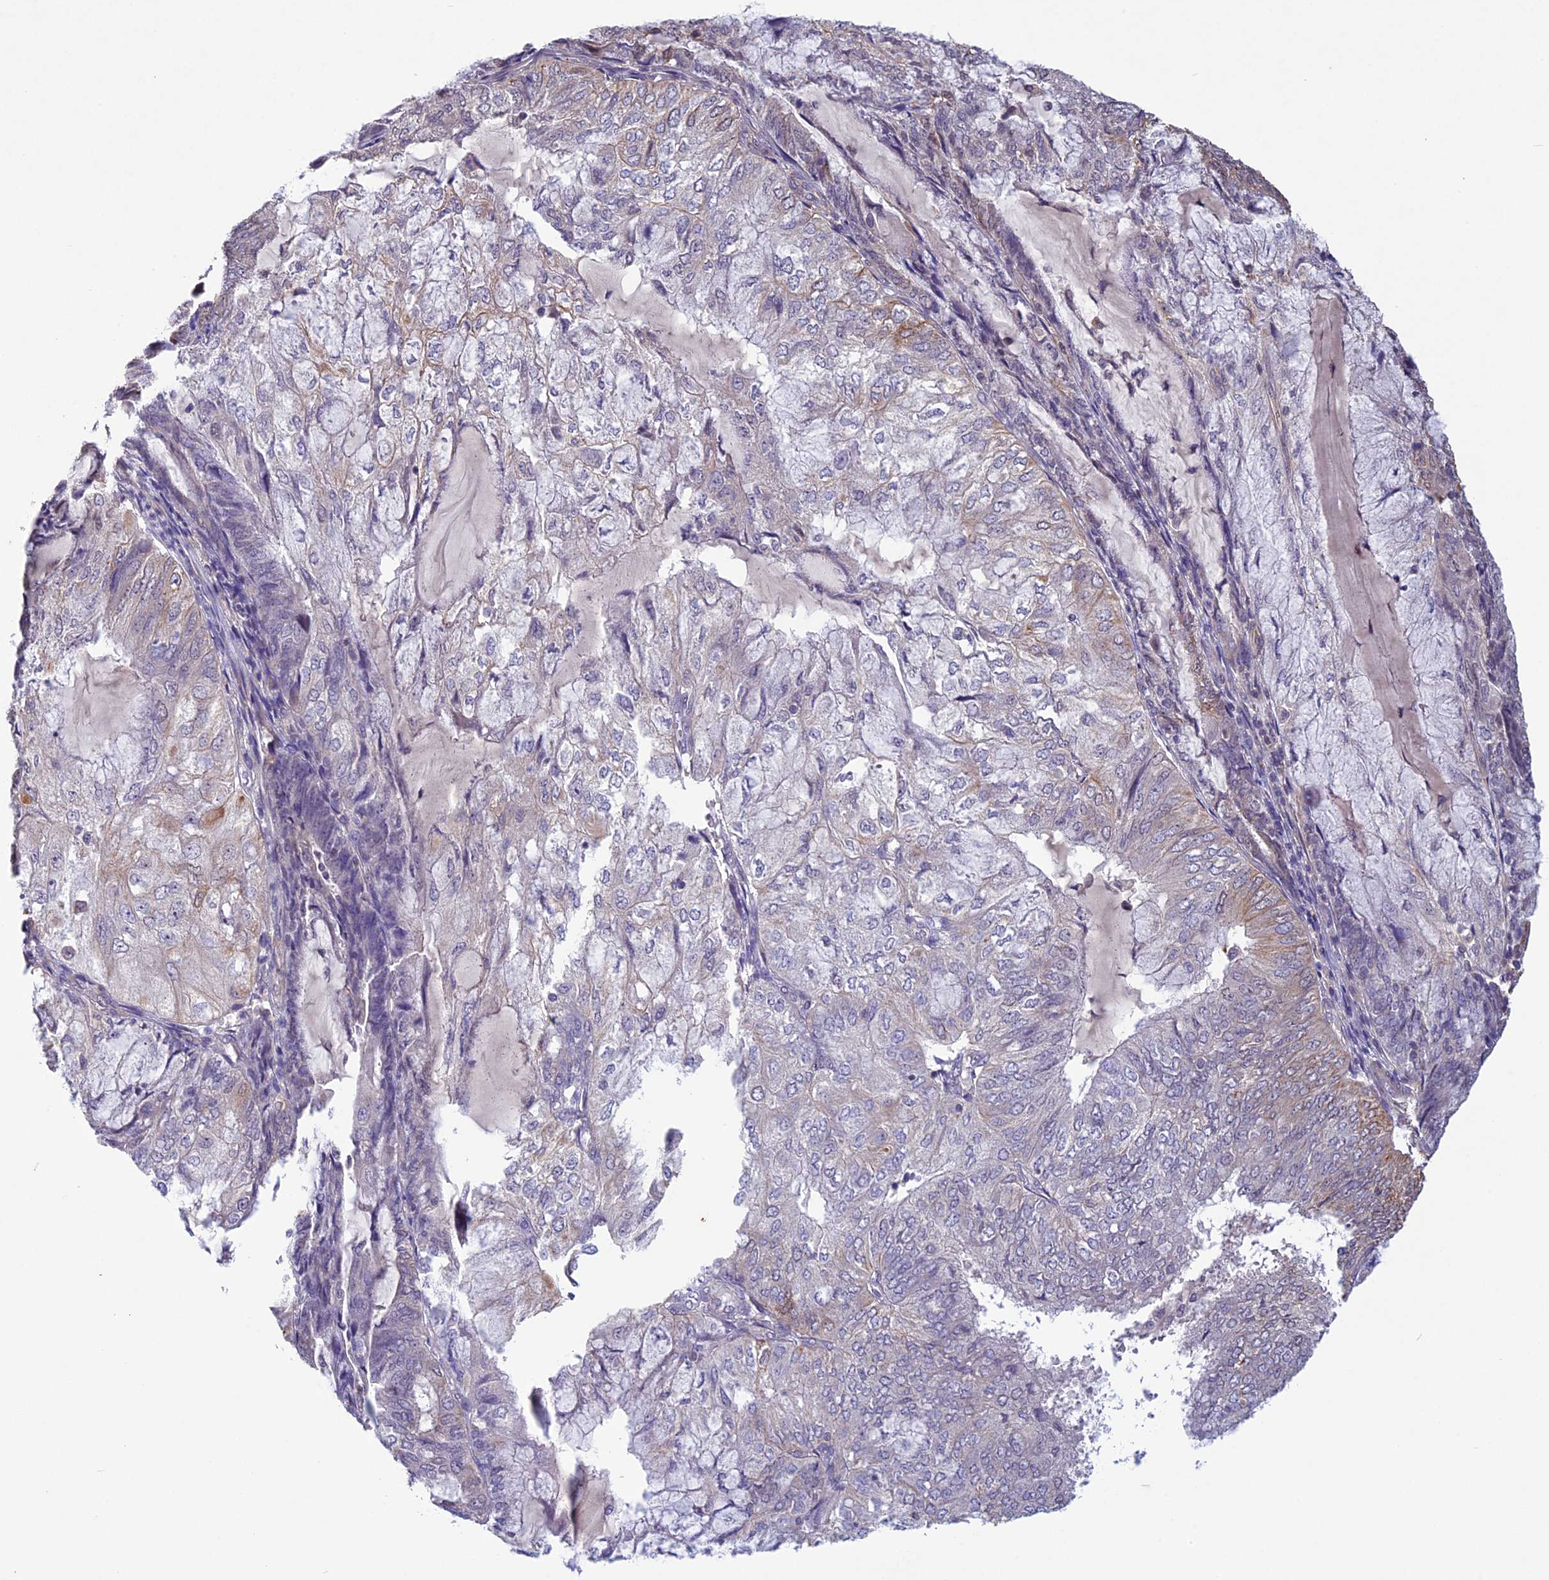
{"staining": {"intensity": "weak", "quantity": "<25%", "location": "cytoplasmic/membranous"}, "tissue": "endometrial cancer", "cell_type": "Tumor cells", "image_type": "cancer", "snomed": [{"axis": "morphology", "description": "Adenocarcinoma, NOS"}, {"axis": "topography", "description": "Endometrium"}], "caption": "Immunohistochemistry (IHC) image of endometrial adenocarcinoma stained for a protein (brown), which exhibits no expression in tumor cells.", "gene": "C3orf70", "patient": {"sex": "female", "age": 81}}